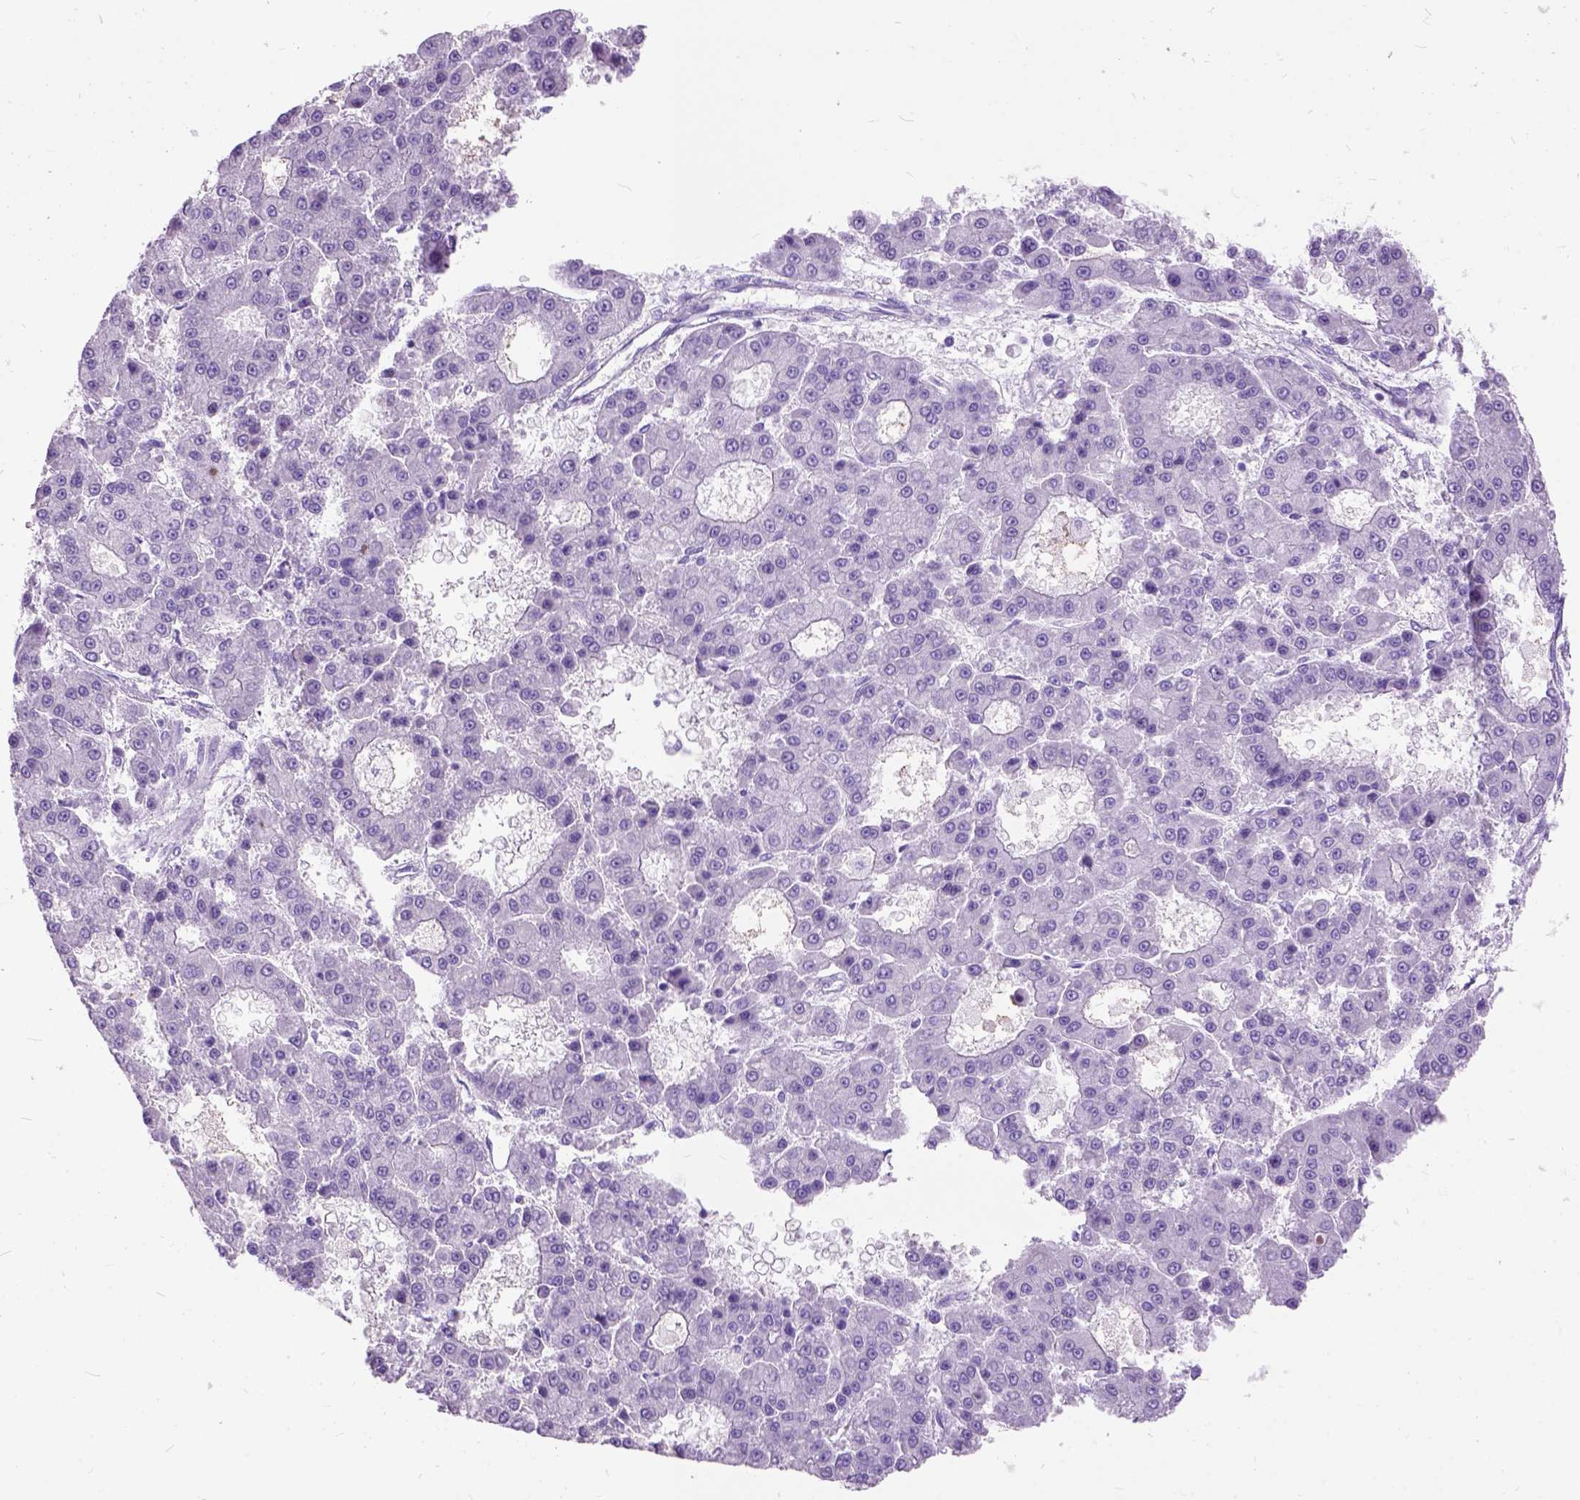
{"staining": {"intensity": "negative", "quantity": "none", "location": "none"}, "tissue": "liver cancer", "cell_type": "Tumor cells", "image_type": "cancer", "snomed": [{"axis": "morphology", "description": "Carcinoma, Hepatocellular, NOS"}, {"axis": "topography", "description": "Liver"}], "caption": "Tumor cells are negative for protein expression in human hepatocellular carcinoma (liver).", "gene": "MAPT", "patient": {"sex": "male", "age": 70}}